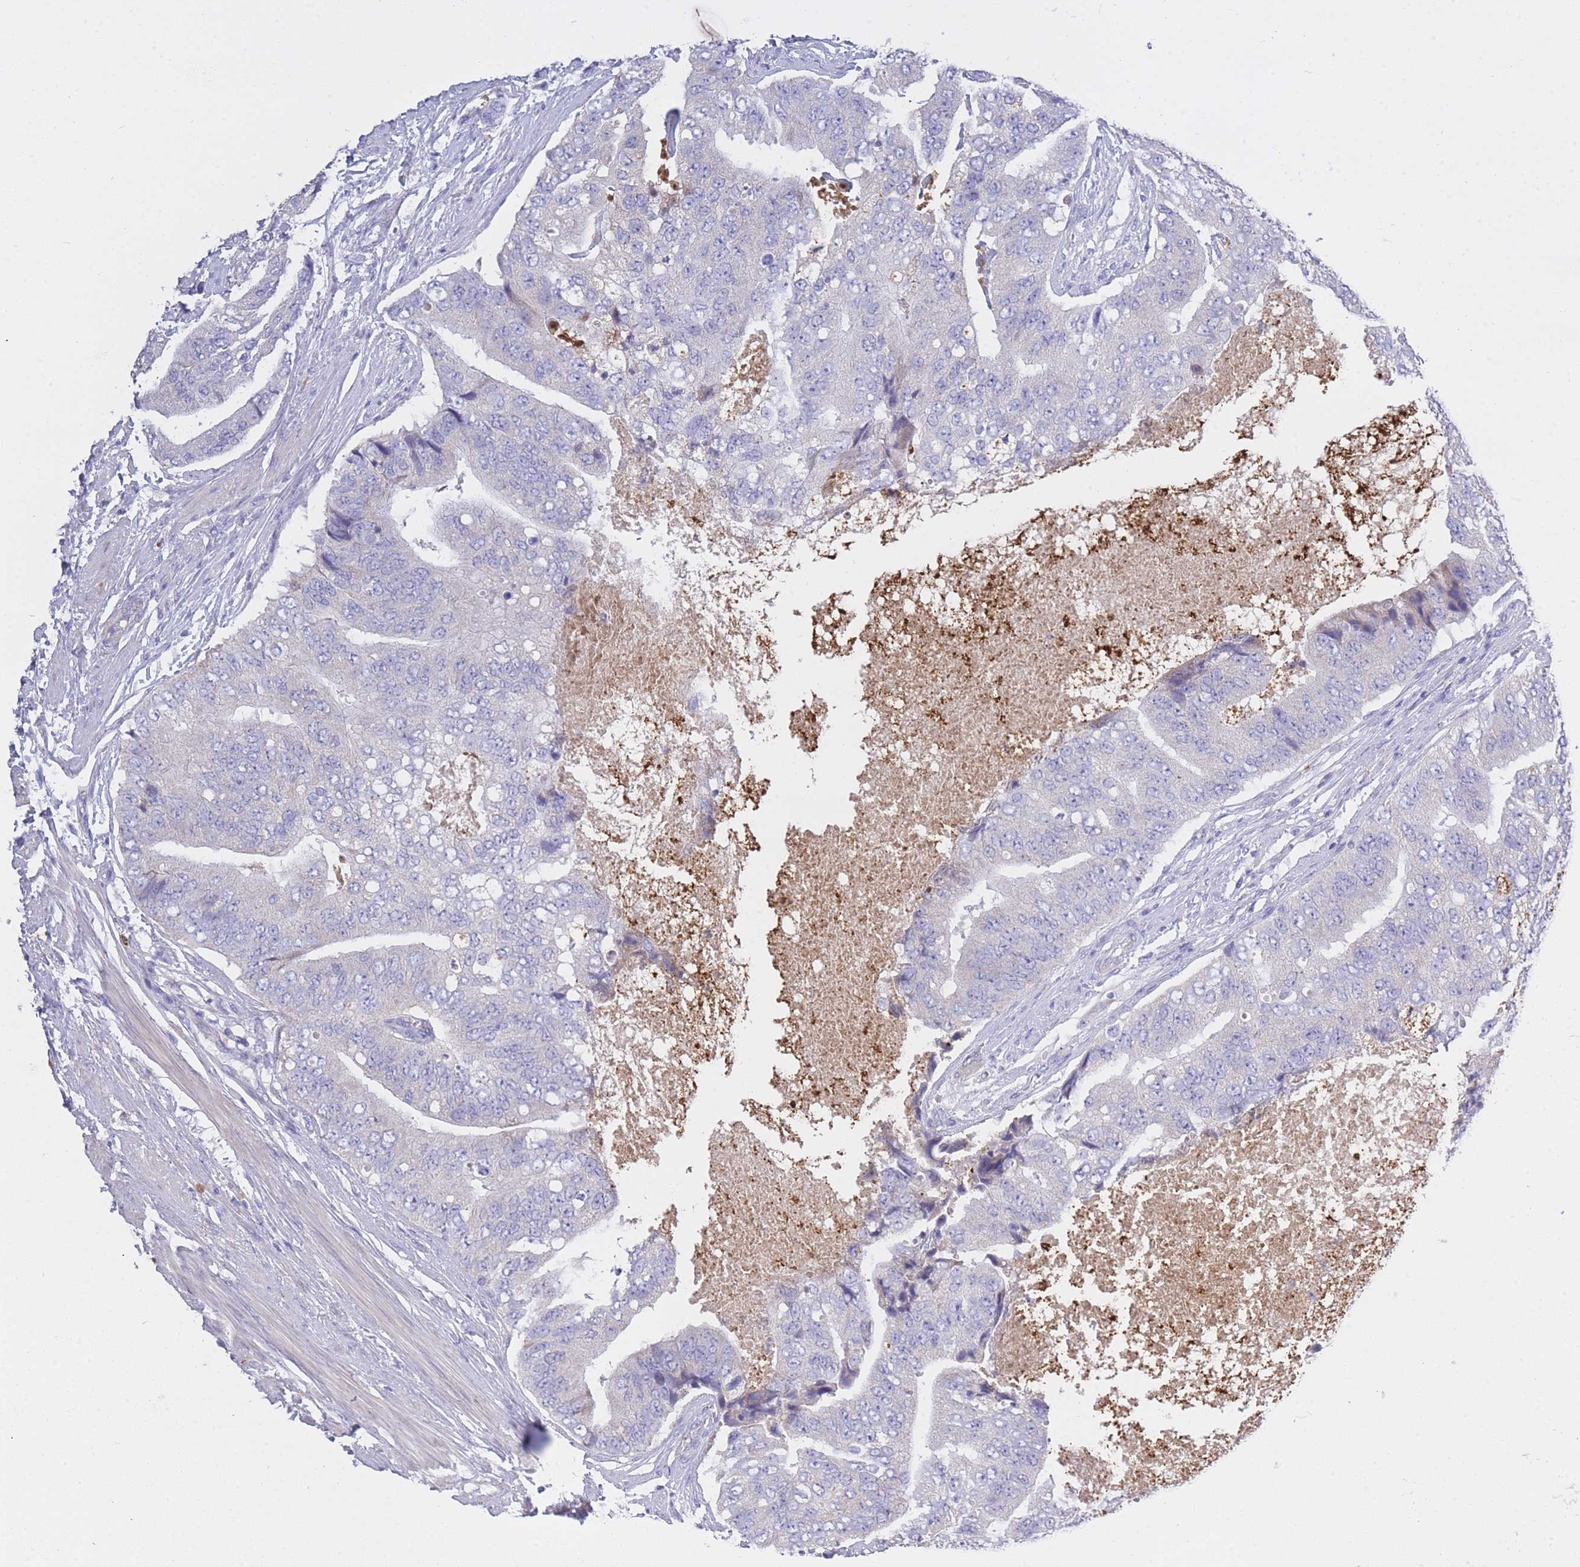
{"staining": {"intensity": "negative", "quantity": "none", "location": "none"}, "tissue": "prostate cancer", "cell_type": "Tumor cells", "image_type": "cancer", "snomed": [{"axis": "morphology", "description": "Adenocarcinoma, High grade"}, {"axis": "topography", "description": "Prostate"}], "caption": "IHC of human prostate cancer (adenocarcinoma (high-grade)) demonstrates no positivity in tumor cells.", "gene": "CENPM", "patient": {"sex": "male", "age": 70}}